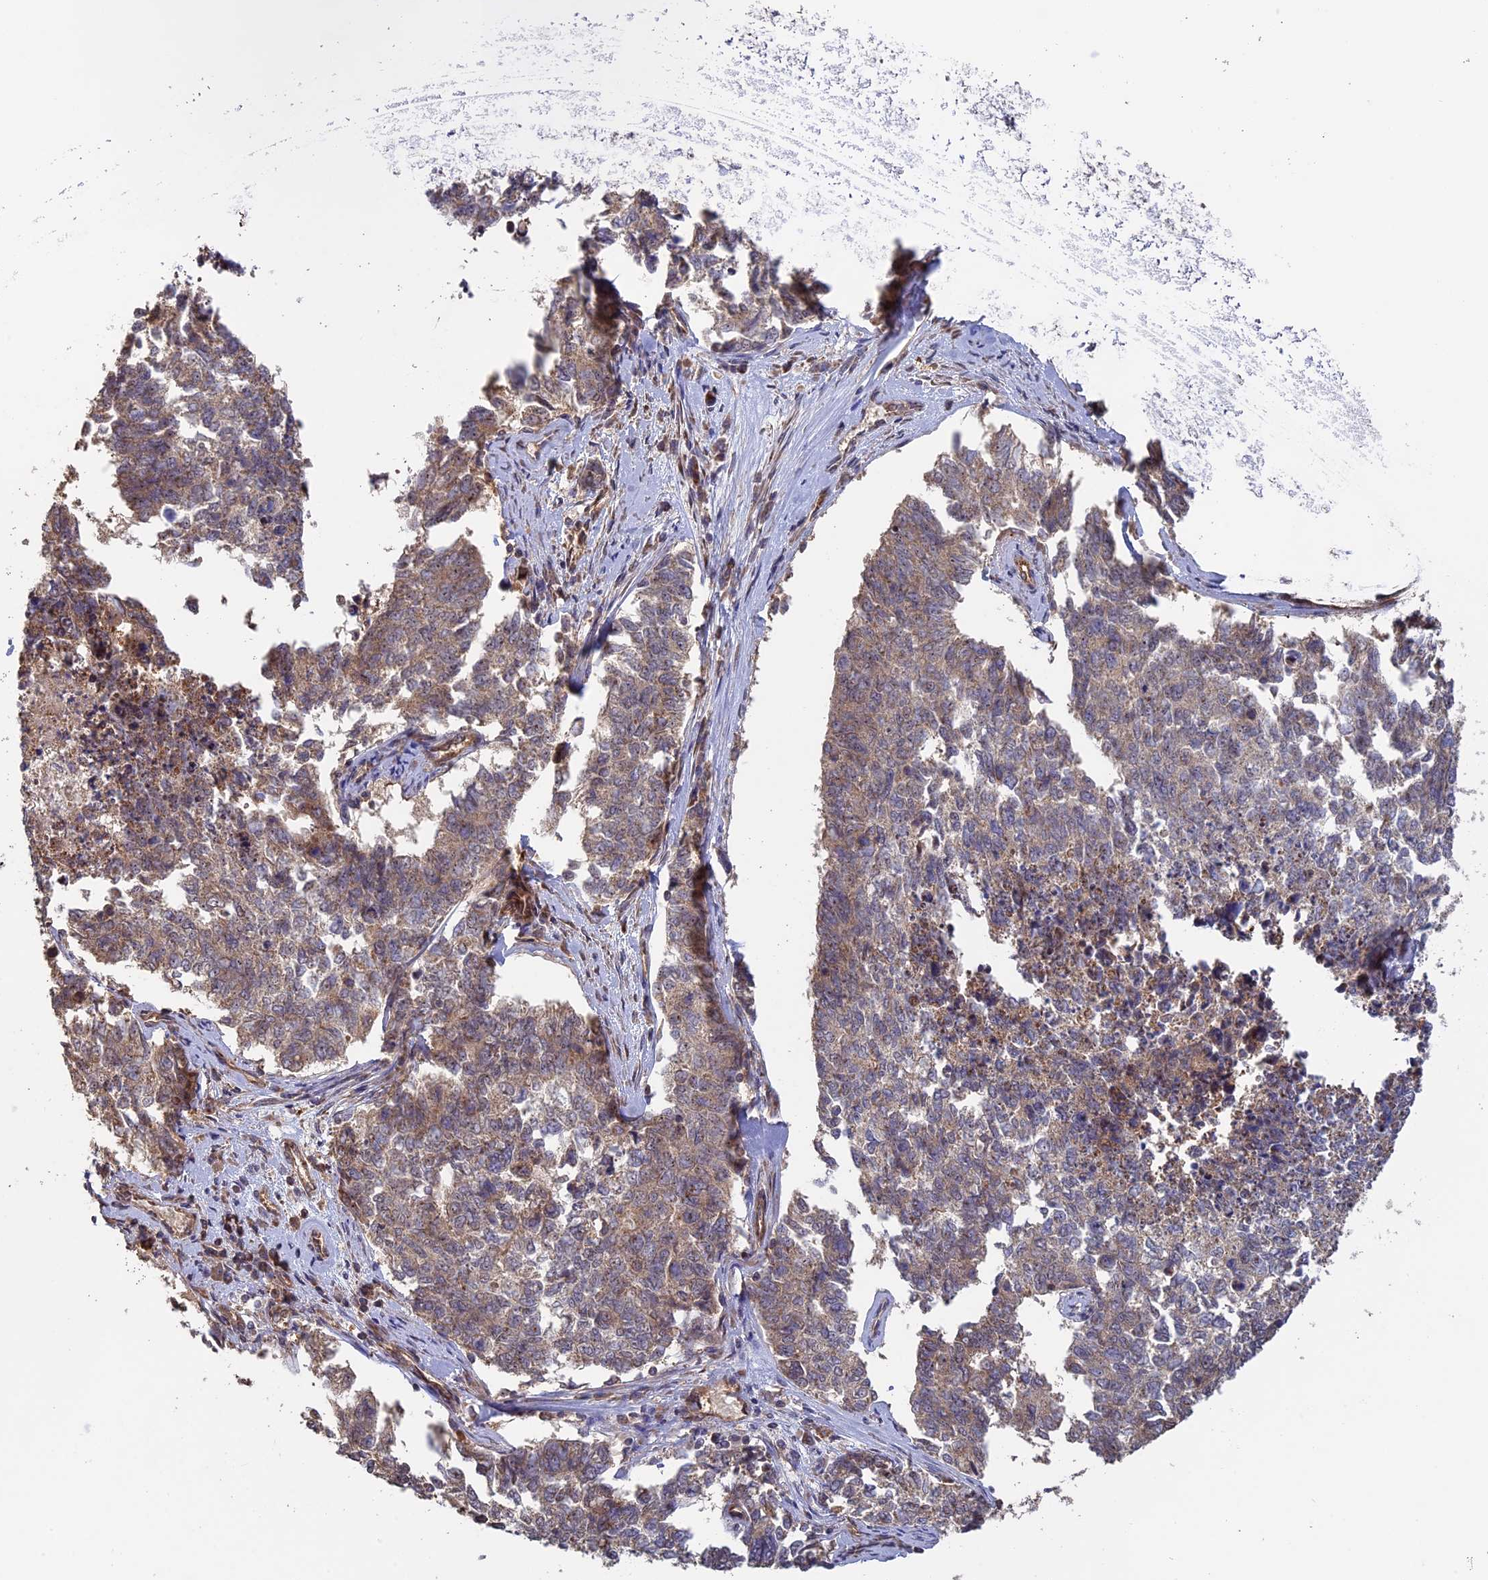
{"staining": {"intensity": "weak", "quantity": "25%-75%", "location": "cytoplasmic/membranous"}, "tissue": "cervical cancer", "cell_type": "Tumor cells", "image_type": "cancer", "snomed": [{"axis": "morphology", "description": "Squamous cell carcinoma, NOS"}, {"axis": "topography", "description": "Cervix"}], "caption": "DAB (3,3'-diaminobenzidine) immunohistochemical staining of cervical cancer reveals weak cytoplasmic/membranous protein positivity in approximately 25%-75% of tumor cells.", "gene": "FERMT1", "patient": {"sex": "female", "age": 63}}